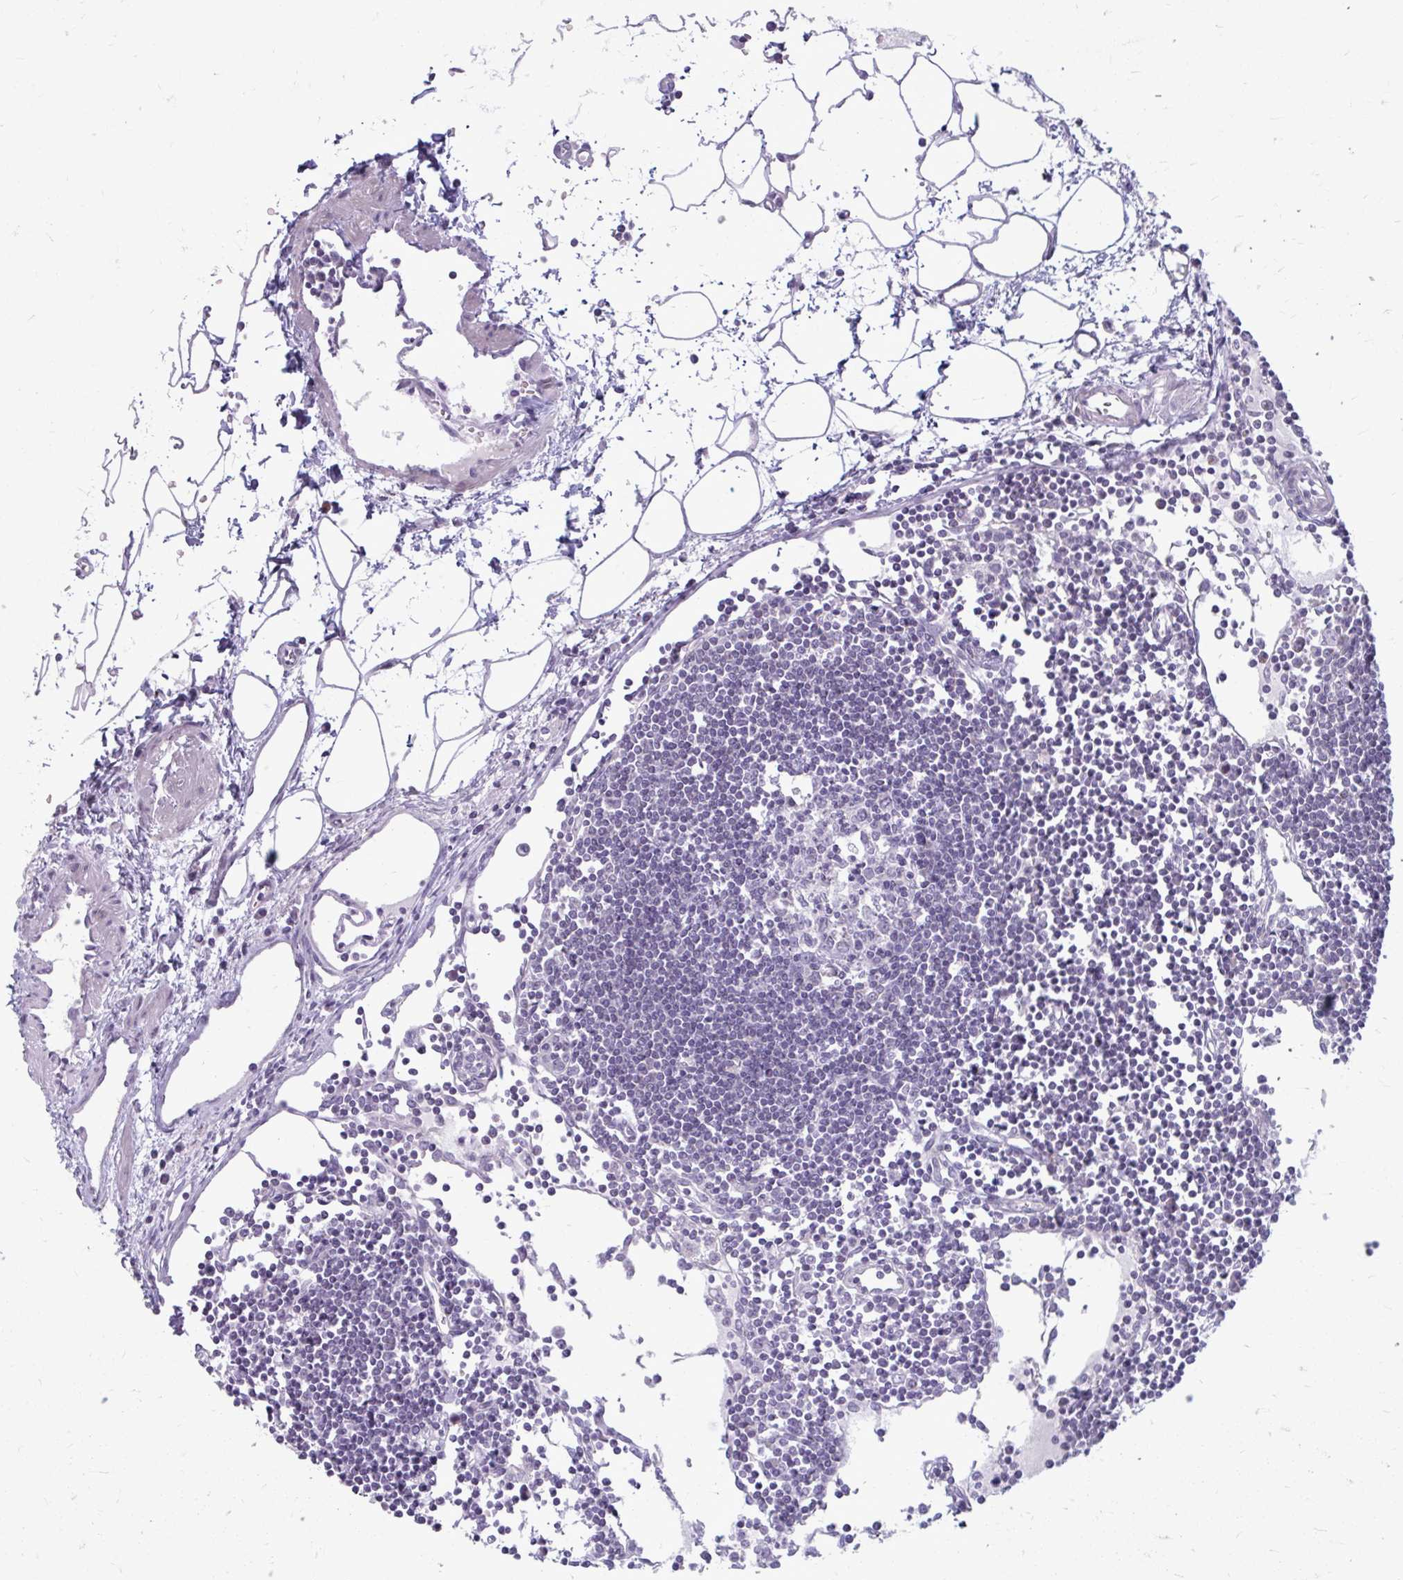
{"staining": {"intensity": "negative", "quantity": "none", "location": "none"}, "tissue": "lymph node", "cell_type": "Germinal center cells", "image_type": "normal", "snomed": [{"axis": "morphology", "description": "Normal tissue, NOS"}, {"axis": "topography", "description": "Lymph node"}], "caption": "Immunohistochemistry micrograph of unremarkable lymph node stained for a protein (brown), which displays no positivity in germinal center cells.", "gene": "MSMO1", "patient": {"sex": "female", "age": 65}}